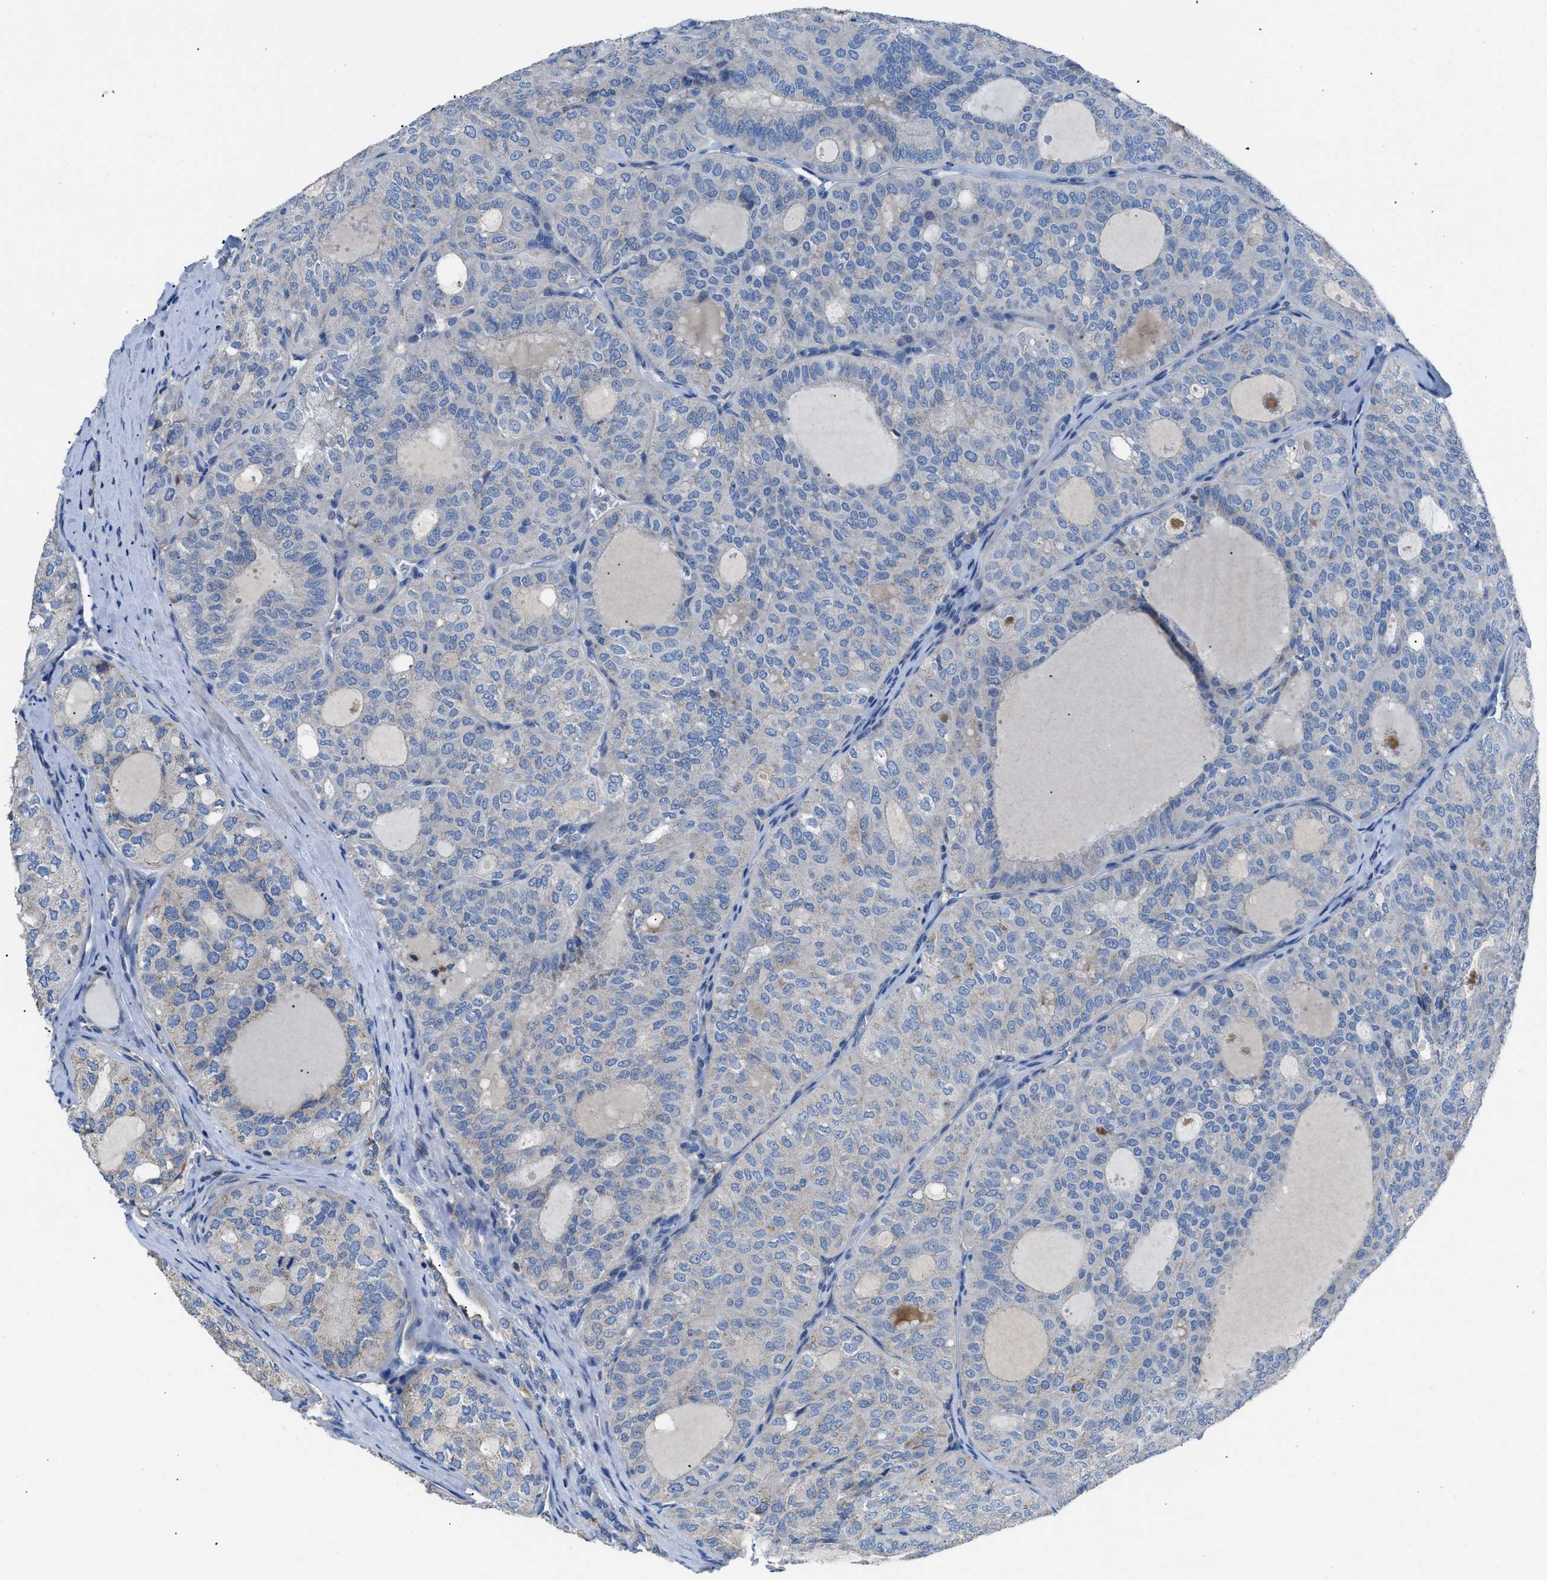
{"staining": {"intensity": "negative", "quantity": "none", "location": "none"}, "tissue": "thyroid cancer", "cell_type": "Tumor cells", "image_type": "cancer", "snomed": [{"axis": "morphology", "description": "Follicular adenoma carcinoma, NOS"}, {"axis": "topography", "description": "Thyroid gland"}], "caption": "Thyroid follicular adenoma carcinoma stained for a protein using immunohistochemistry (IHC) demonstrates no staining tumor cells.", "gene": "SGCZ", "patient": {"sex": "male", "age": 75}}